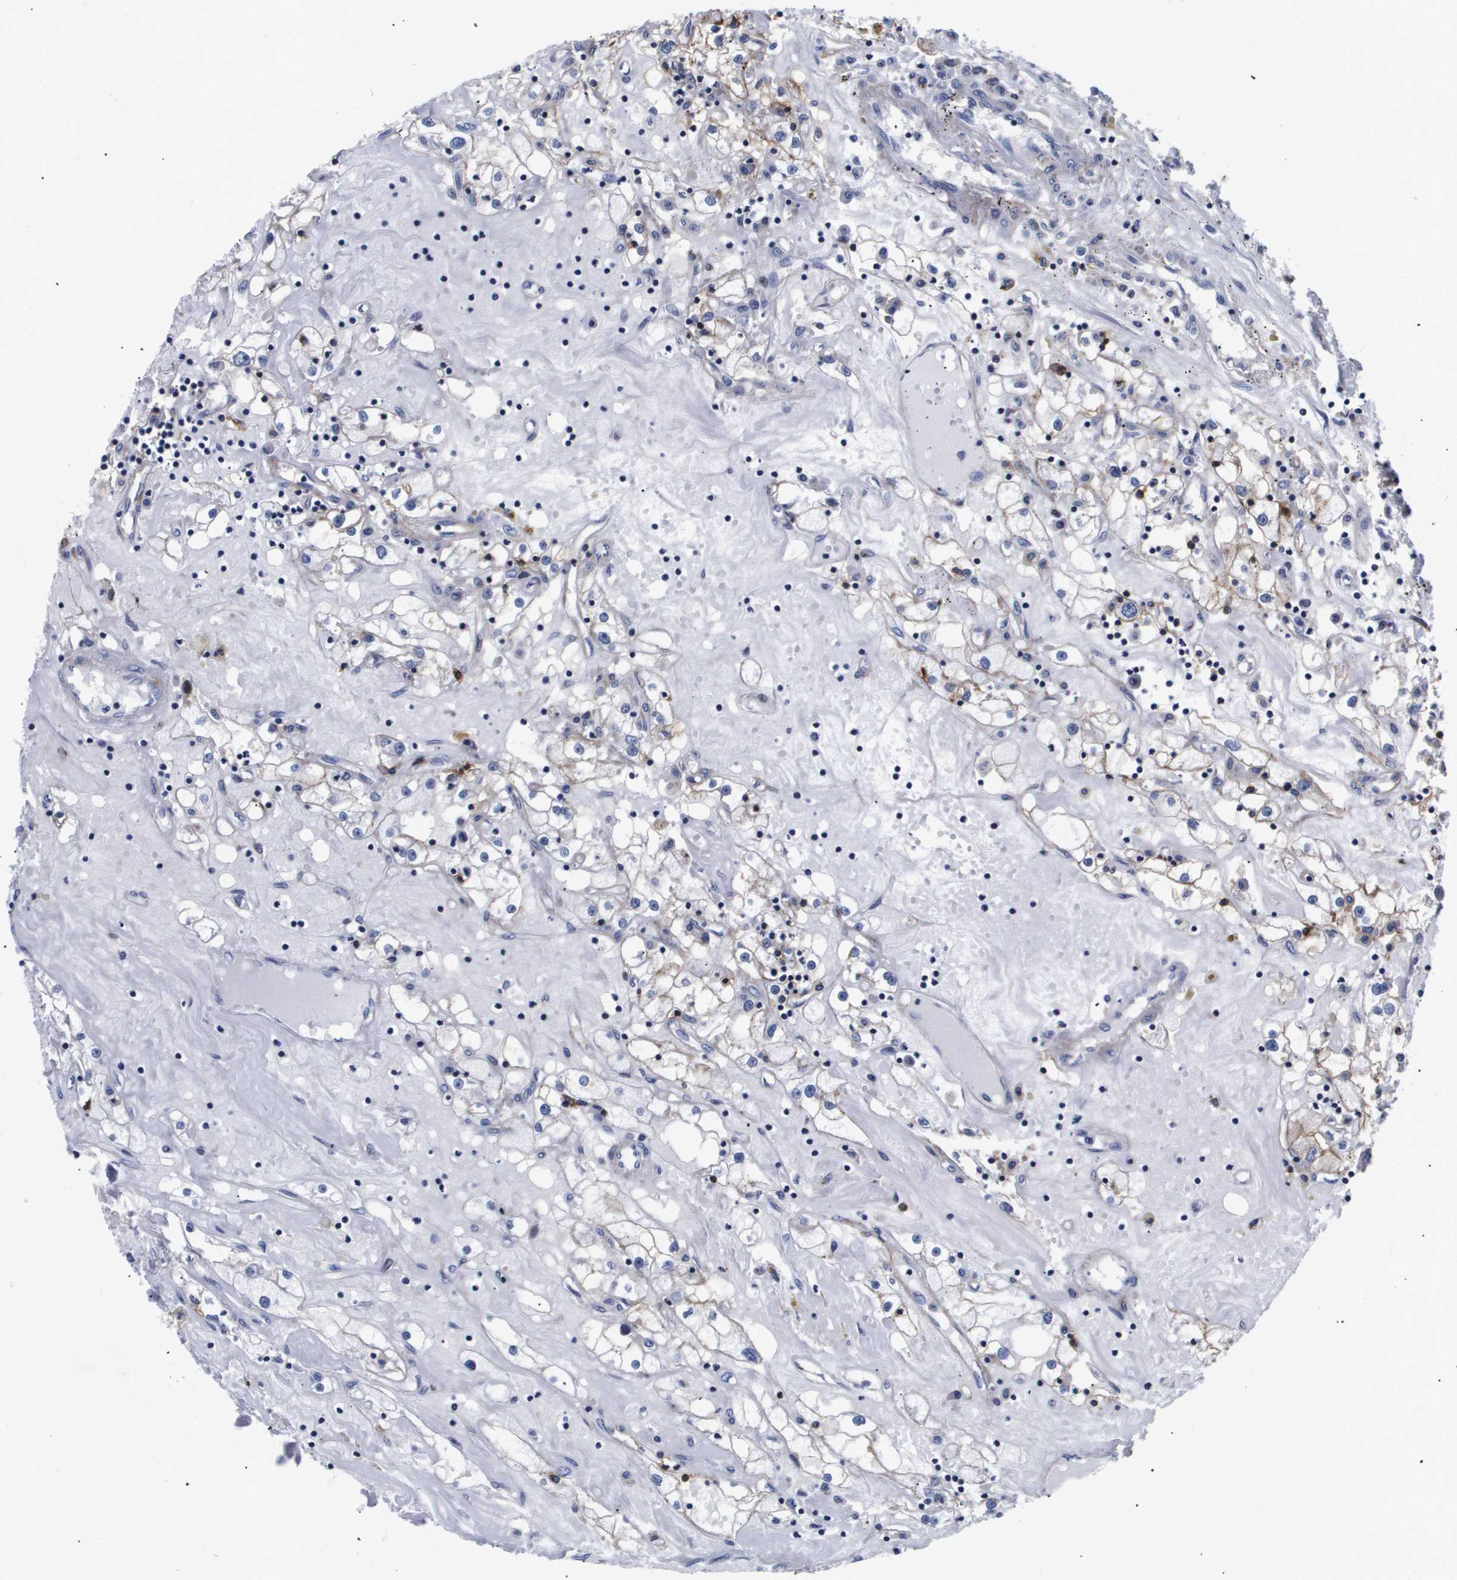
{"staining": {"intensity": "moderate", "quantity": "<25%", "location": "cytoplasmic/membranous"}, "tissue": "renal cancer", "cell_type": "Tumor cells", "image_type": "cancer", "snomed": [{"axis": "morphology", "description": "Adenocarcinoma, NOS"}, {"axis": "topography", "description": "Kidney"}], "caption": "Moderate cytoplasmic/membranous staining is seen in about <25% of tumor cells in adenocarcinoma (renal).", "gene": "SHD", "patient": {"sex": "male", "age": 56}}